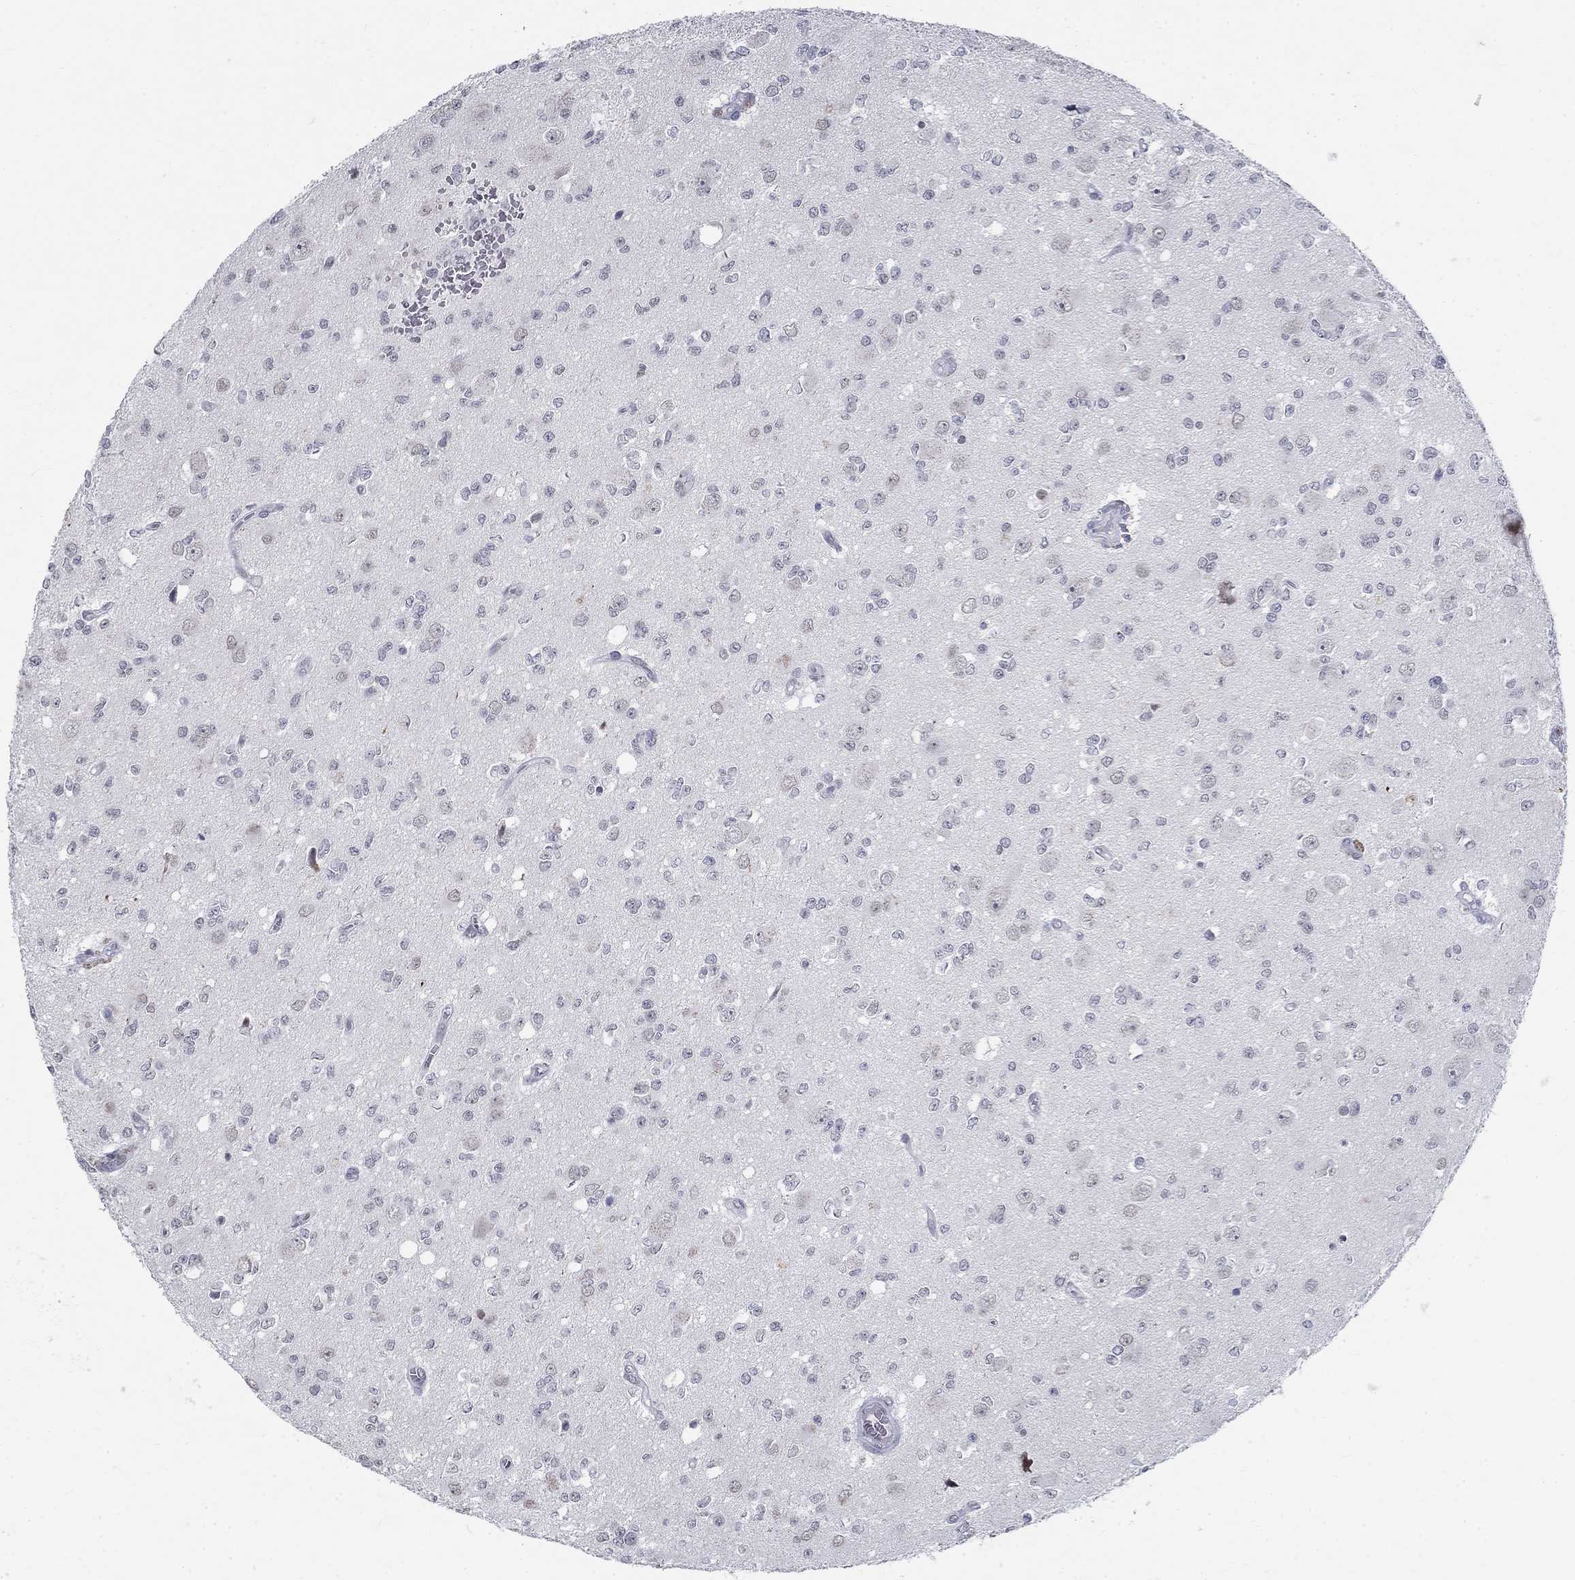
{"staining": {"intensity": "negative", "quantity": "none", "location": "none"}, "tissue": "glioma", "cell_type": "Tumor cells", "image_type": "cancer", "snomed": [{"axis": "morphology", "description": "Glioma, malignant, Low grade"}, {"axis": "topography", "description": "Brain"}], "caption": "There is no significant staining in tumor cells of glioma. Brightfield microscopy of immunohistochemistry stained with DAB (3,3'-diaminobenzidine) (brown) and hematoxylin (blue), captured at high magnification.", "gene": "BHLHE22", "patient": {"sex": "female", "age": 45}}